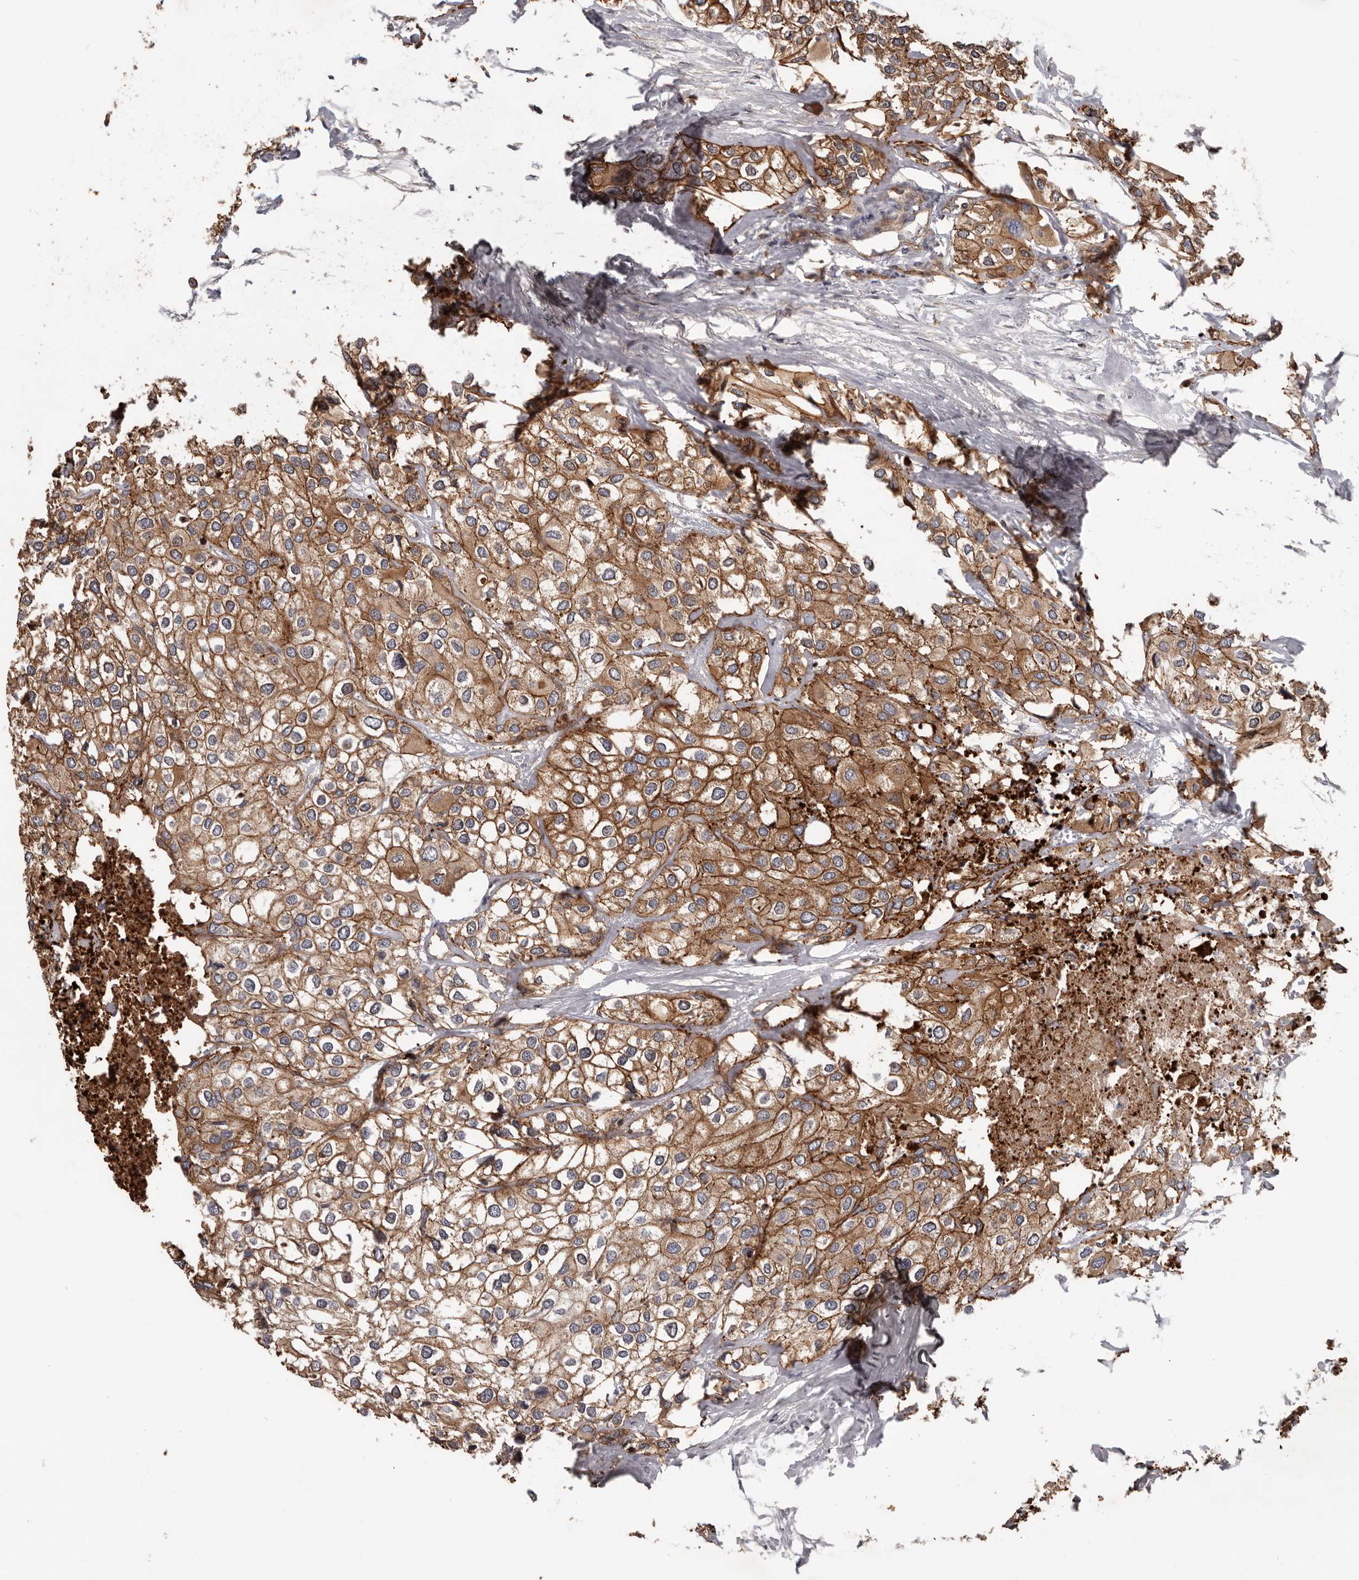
{"staining": {"intensity": "strong", "quantity": ">75%", "location": "cytoplasmic/membranous"}, "tissue": "urothelial cancer", "cell_type": "Tumor cells", "image_type": "cancer", "snomed": [{"axis": "morphology", "description": "Urothelial carcinoma, High grade"}, {"axis": "topography", "description": "Urinary bladder"}], "caption": "Urothelial cancer stained with DAB IHC shows high levels of strong cytoplasmic/membranous staining in approximately >75% of tumor cells.", "gene": "PNRC2", "patient": {"sex": "male", "age": 64}}